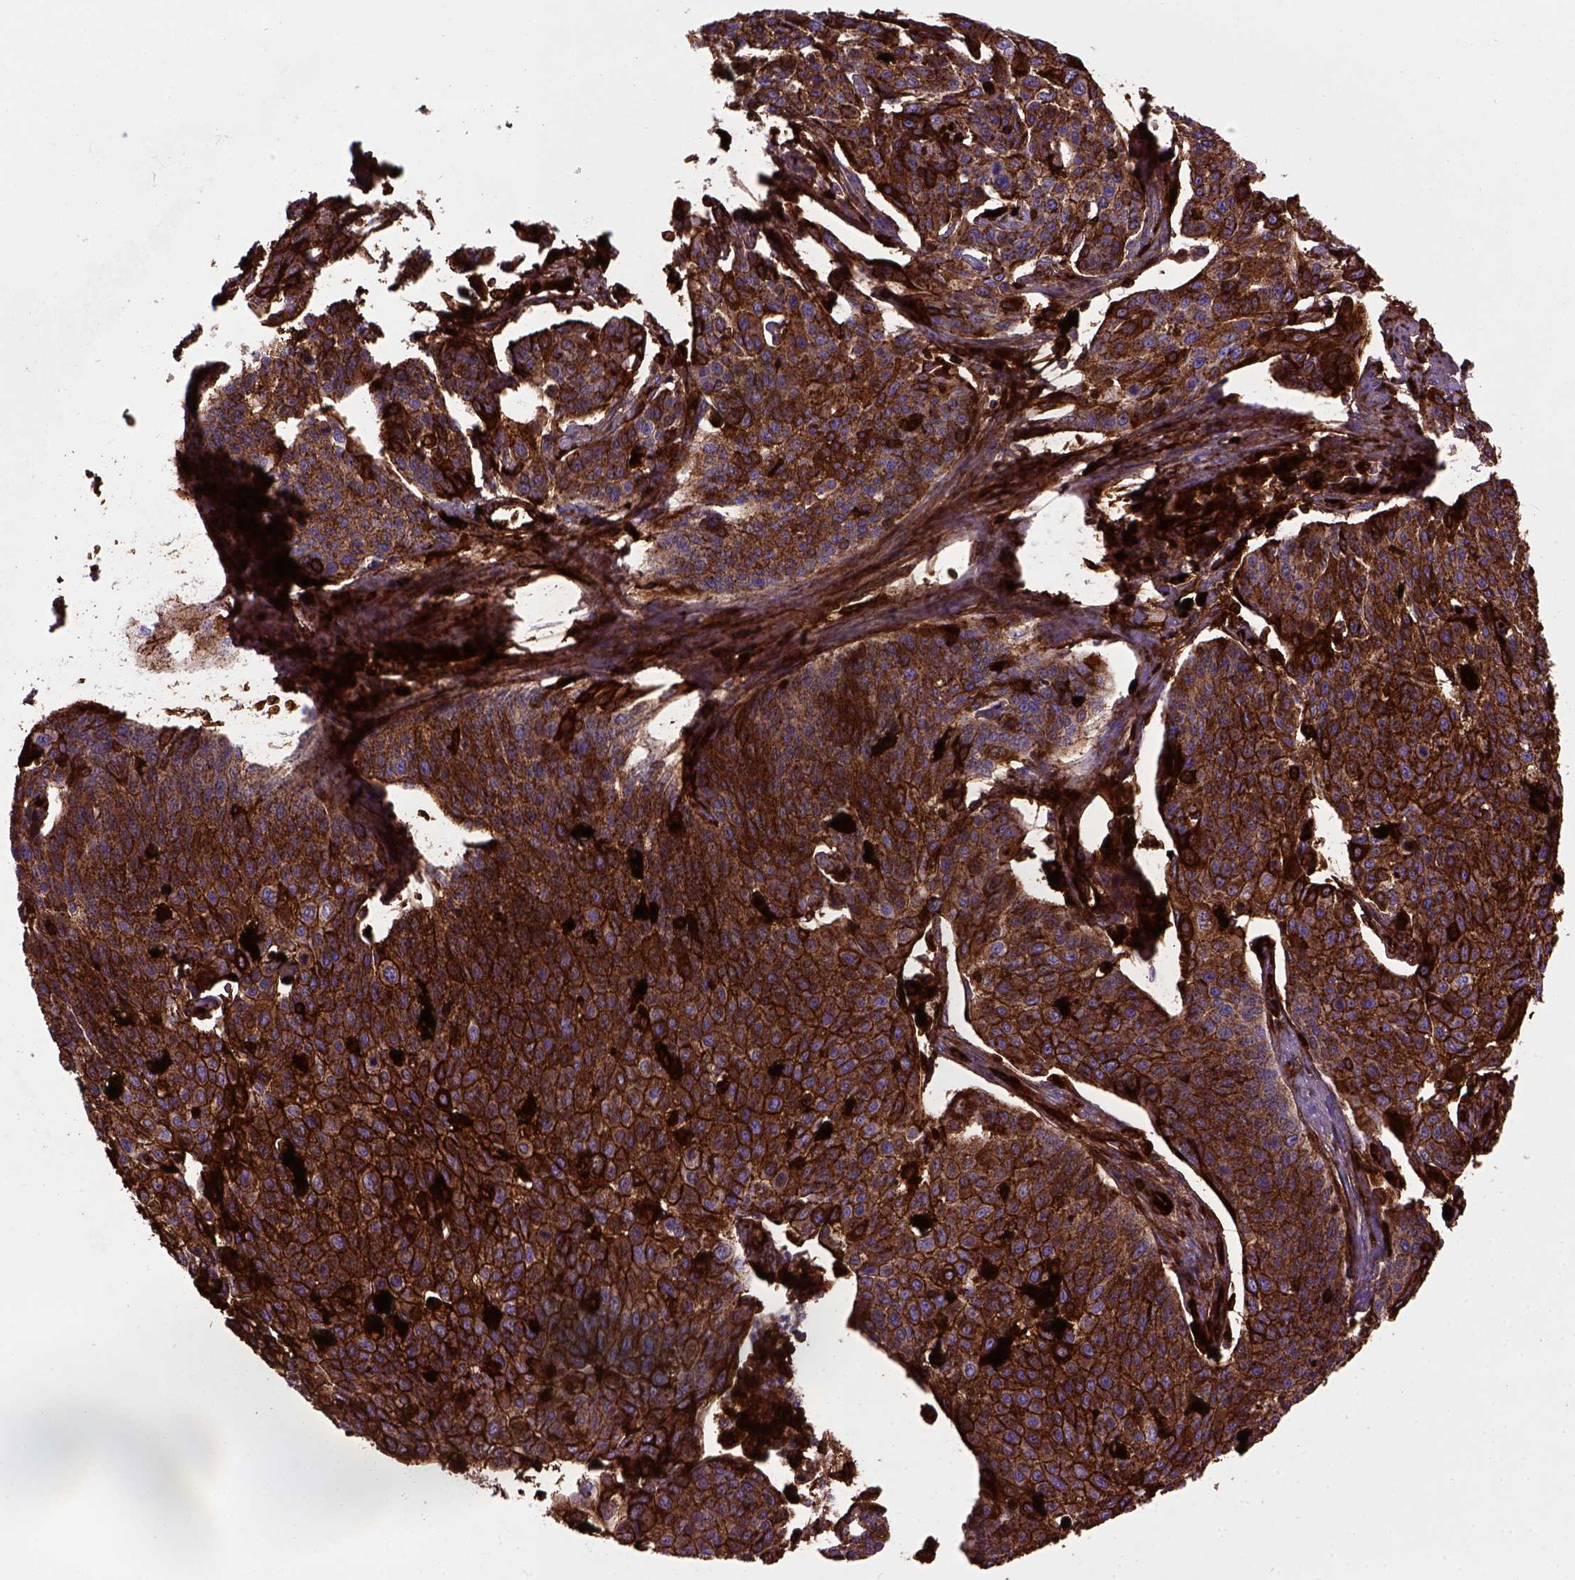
{"staining": {"intensity": "strong", "quantity": ">75%", "location": "cytoplasmic/membranous"}, "tissue": "cervical cancer", "cell_type": "Tumor cells", "image_type": "cancer", "snomed": [{"axis": "morphology", "description": "Squamous cell carcinoma, NOS"}, {"axis": "topography", "description": "Cervix"}], "caption": "Protein positivity by immunohistochemistry (IHC) shows strong cytoplasmic/membranous staining in approximately >75% of tumor cells in cervical squamous cell carcinoma.", "gene": "CDH1", "patient": {"sex": "female", "age": 34}}